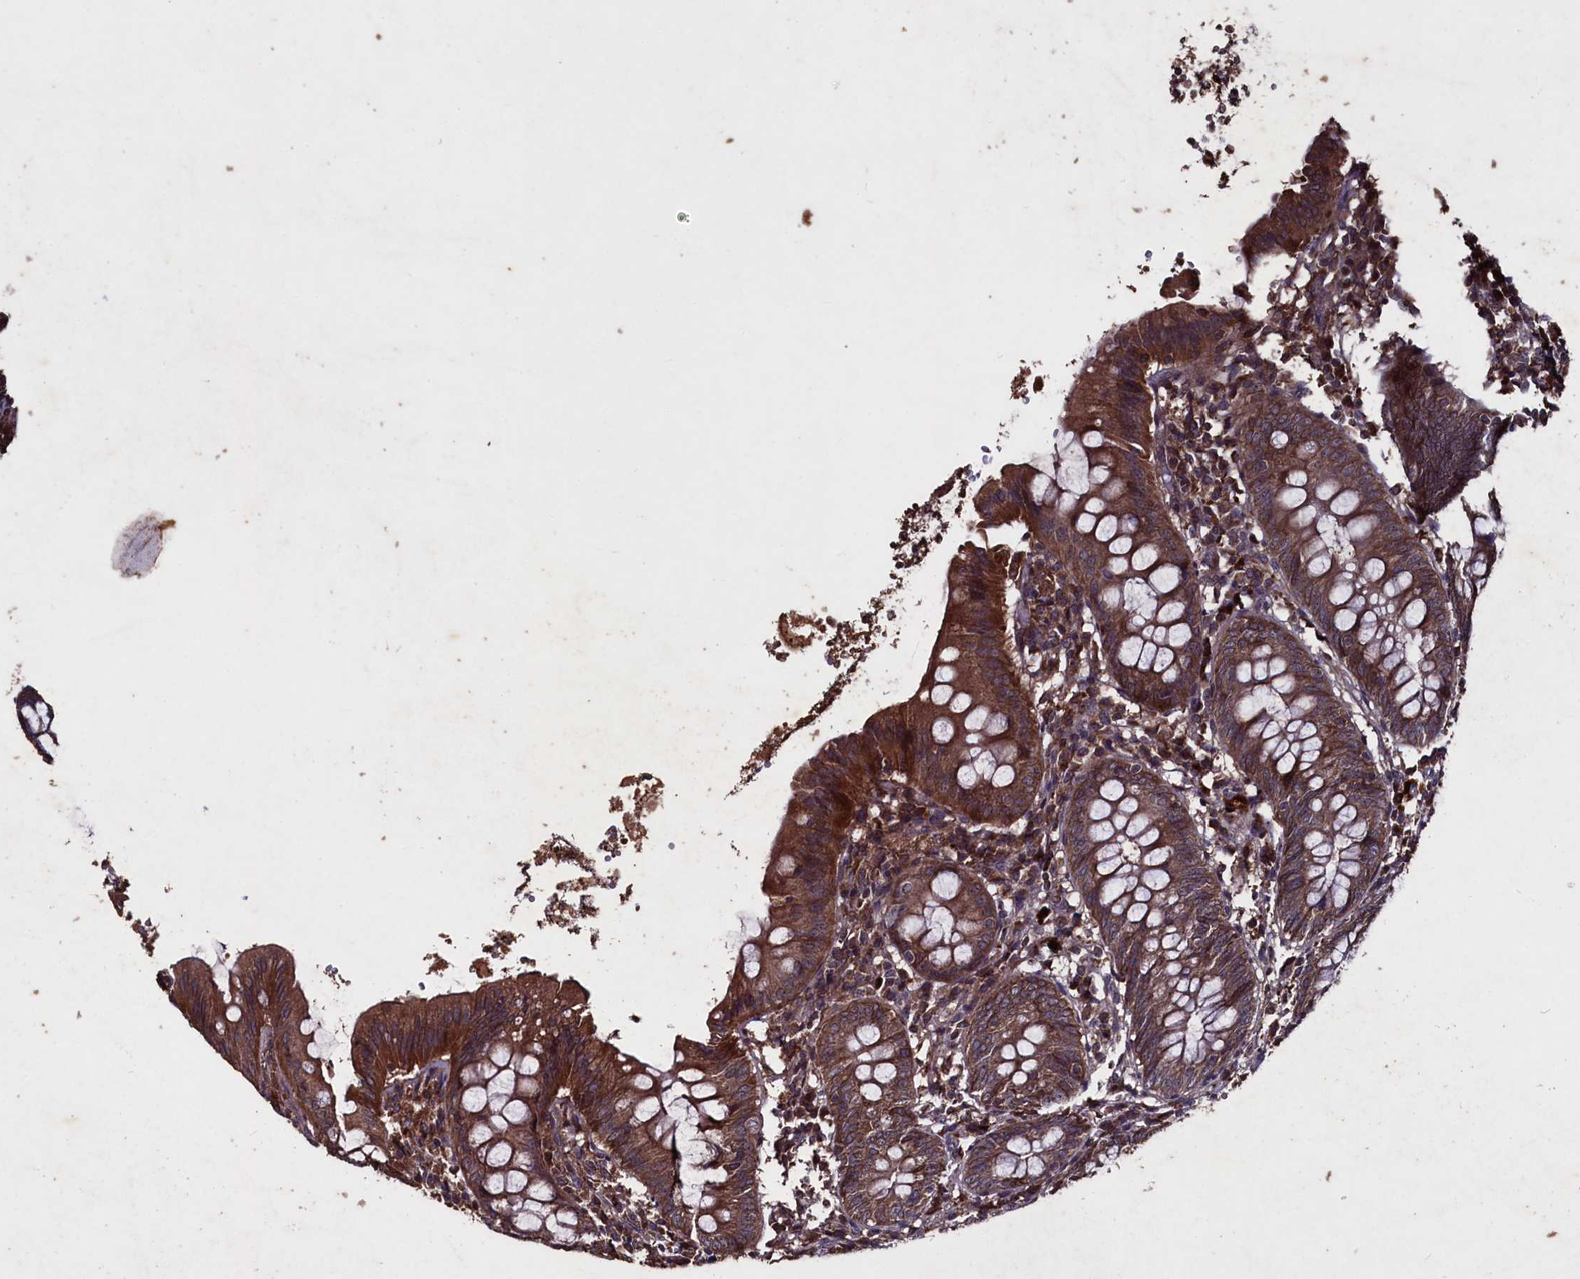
{"staining": {"intensity": "moderate", "quantity": ">75%", "location": "cytoplasmic/membranous"}, "tissue": "appendix", "cell_type": "Glandular cells", "image_type": "normal", "snomed": [{"axis": "morphology", "description": "Normal tissue, NOS"}, {"axis": "topography", "description": "Appendix"}], "caption": "DAB immunohistochemical staining of normal appendix exhibits moderate cytoplasmic/membranous protein expression in about >75% of glandular cells.", "gene": "MYO1H", "patient": {"sex": "female", "age": 54}}